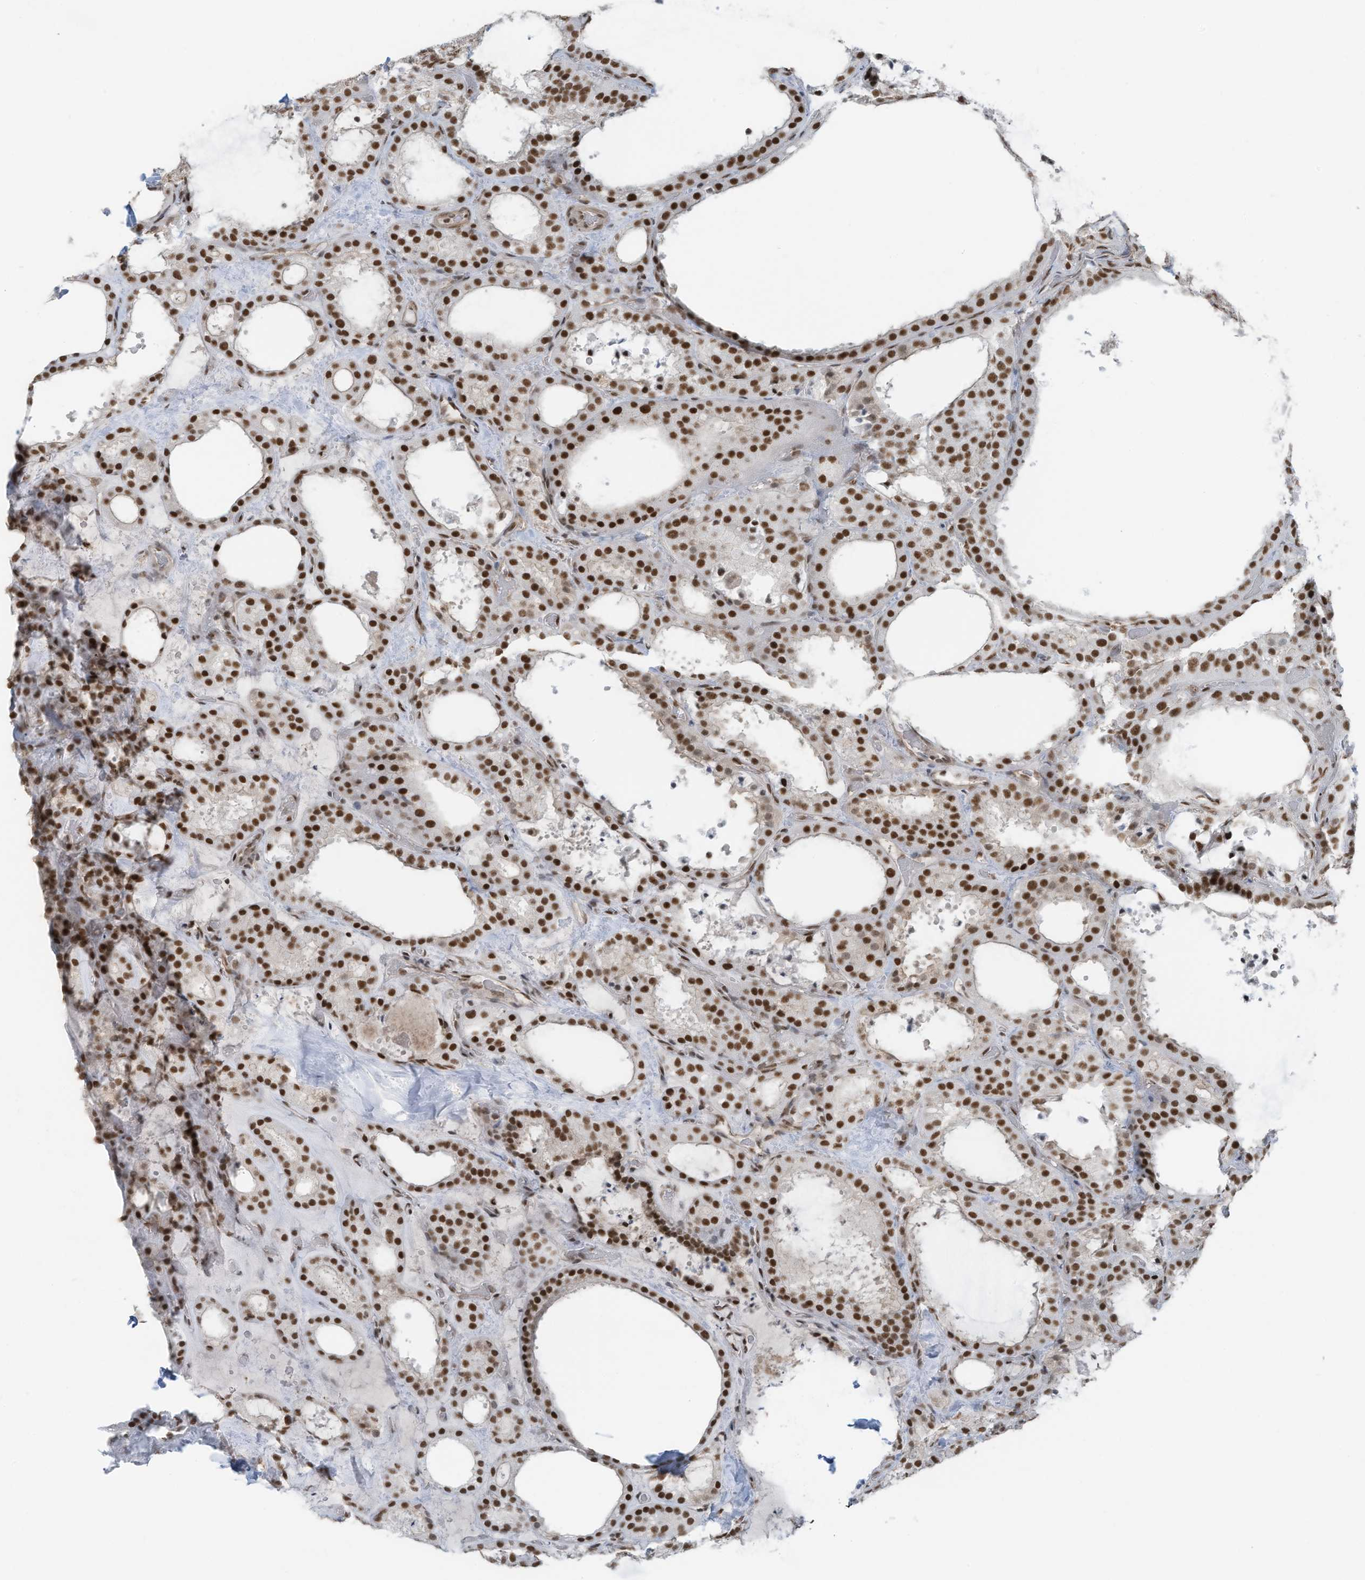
{"staining": {"intensity": "strong", "quantity": ">75%", "location": "nuclear"}, "tissue": "thyroid cancer", "cell_type": "Tumor cells", "image_type": "cancer", "snomed": [{"axis": "morphology", "description": "Papillary adenocarcinoma, NOS"}, {"axis": "topography", "description": "Thyroid gland"}], "caption": "Protein analysis of papillary adenocarcinoma (thyroid) tissue shows strong nuclear expression in approximately >75% of tumor cells. (DAB (3,3'-diaminobenzidine) = brown stain, brightfield microscopy at high magnification).", "gene": "DBR1", "patient": {"sex": "male", "age": 77}}